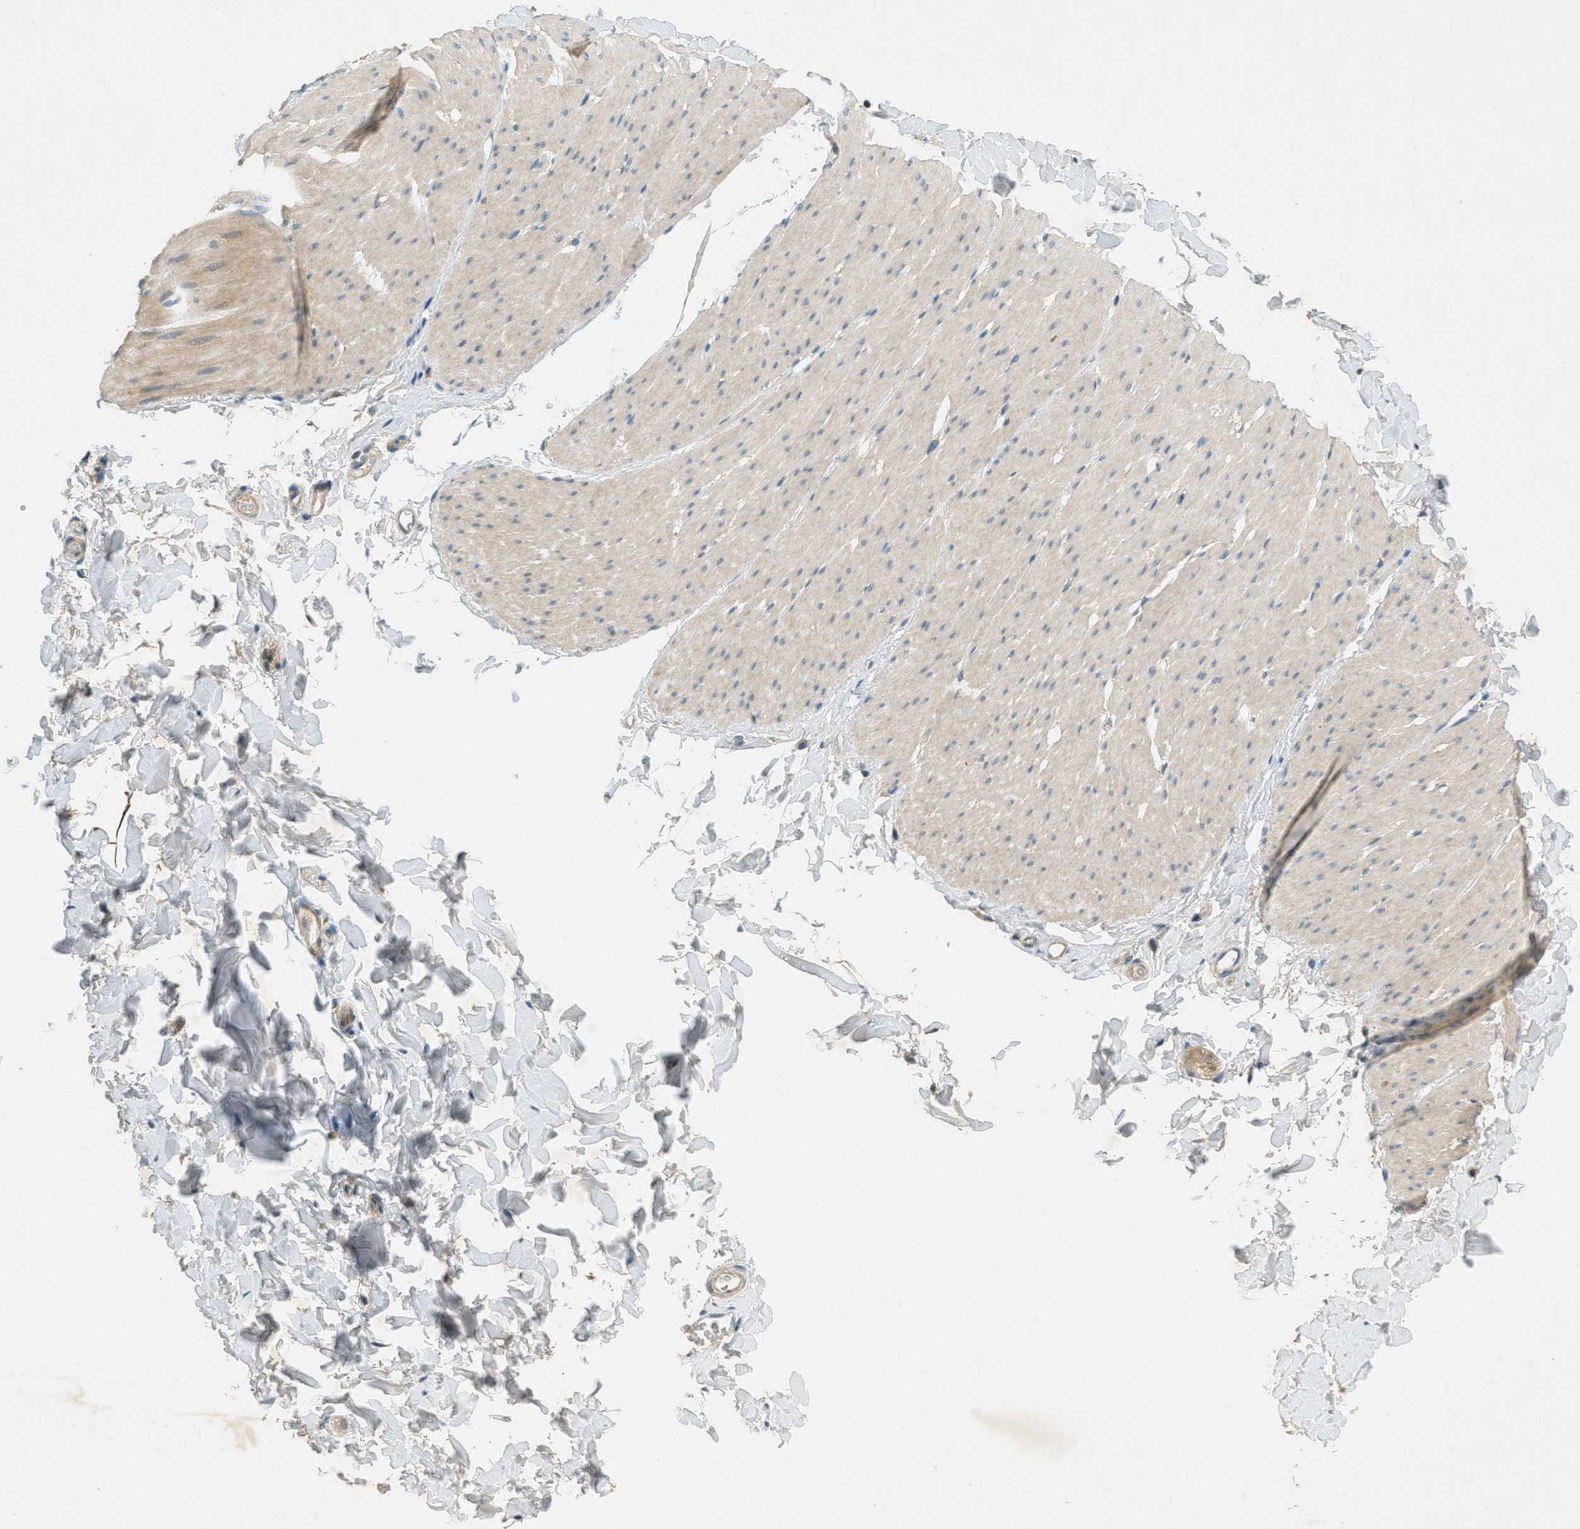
{"staining": {"intensity": "weak", "quantity": ">75%", "location": "cytoplasmic/membranous"}, "tissue": "smooth muscle", "cell_type": "Smooth muscle cells", "image_type": "normal", "snomed": [{"axis": "morphology", "description": "Normal tissue, NOS"}, {"axis": "topography", "description": "Smooth muscle"}, {"axis": "topography", "description": "Colon"}], "caption": "Smooth muscle stained for a protein shows weak cytoplasmic/membranous positivity in smooth muscle cells. The staining was performed using DAB to visualize the protein expression in brown, while the nuclei were stained in blue with hematoxylin (Magnification: 20x).", "gene": "NUDT4B", "patient": {"sex": "male", "age": 67}}